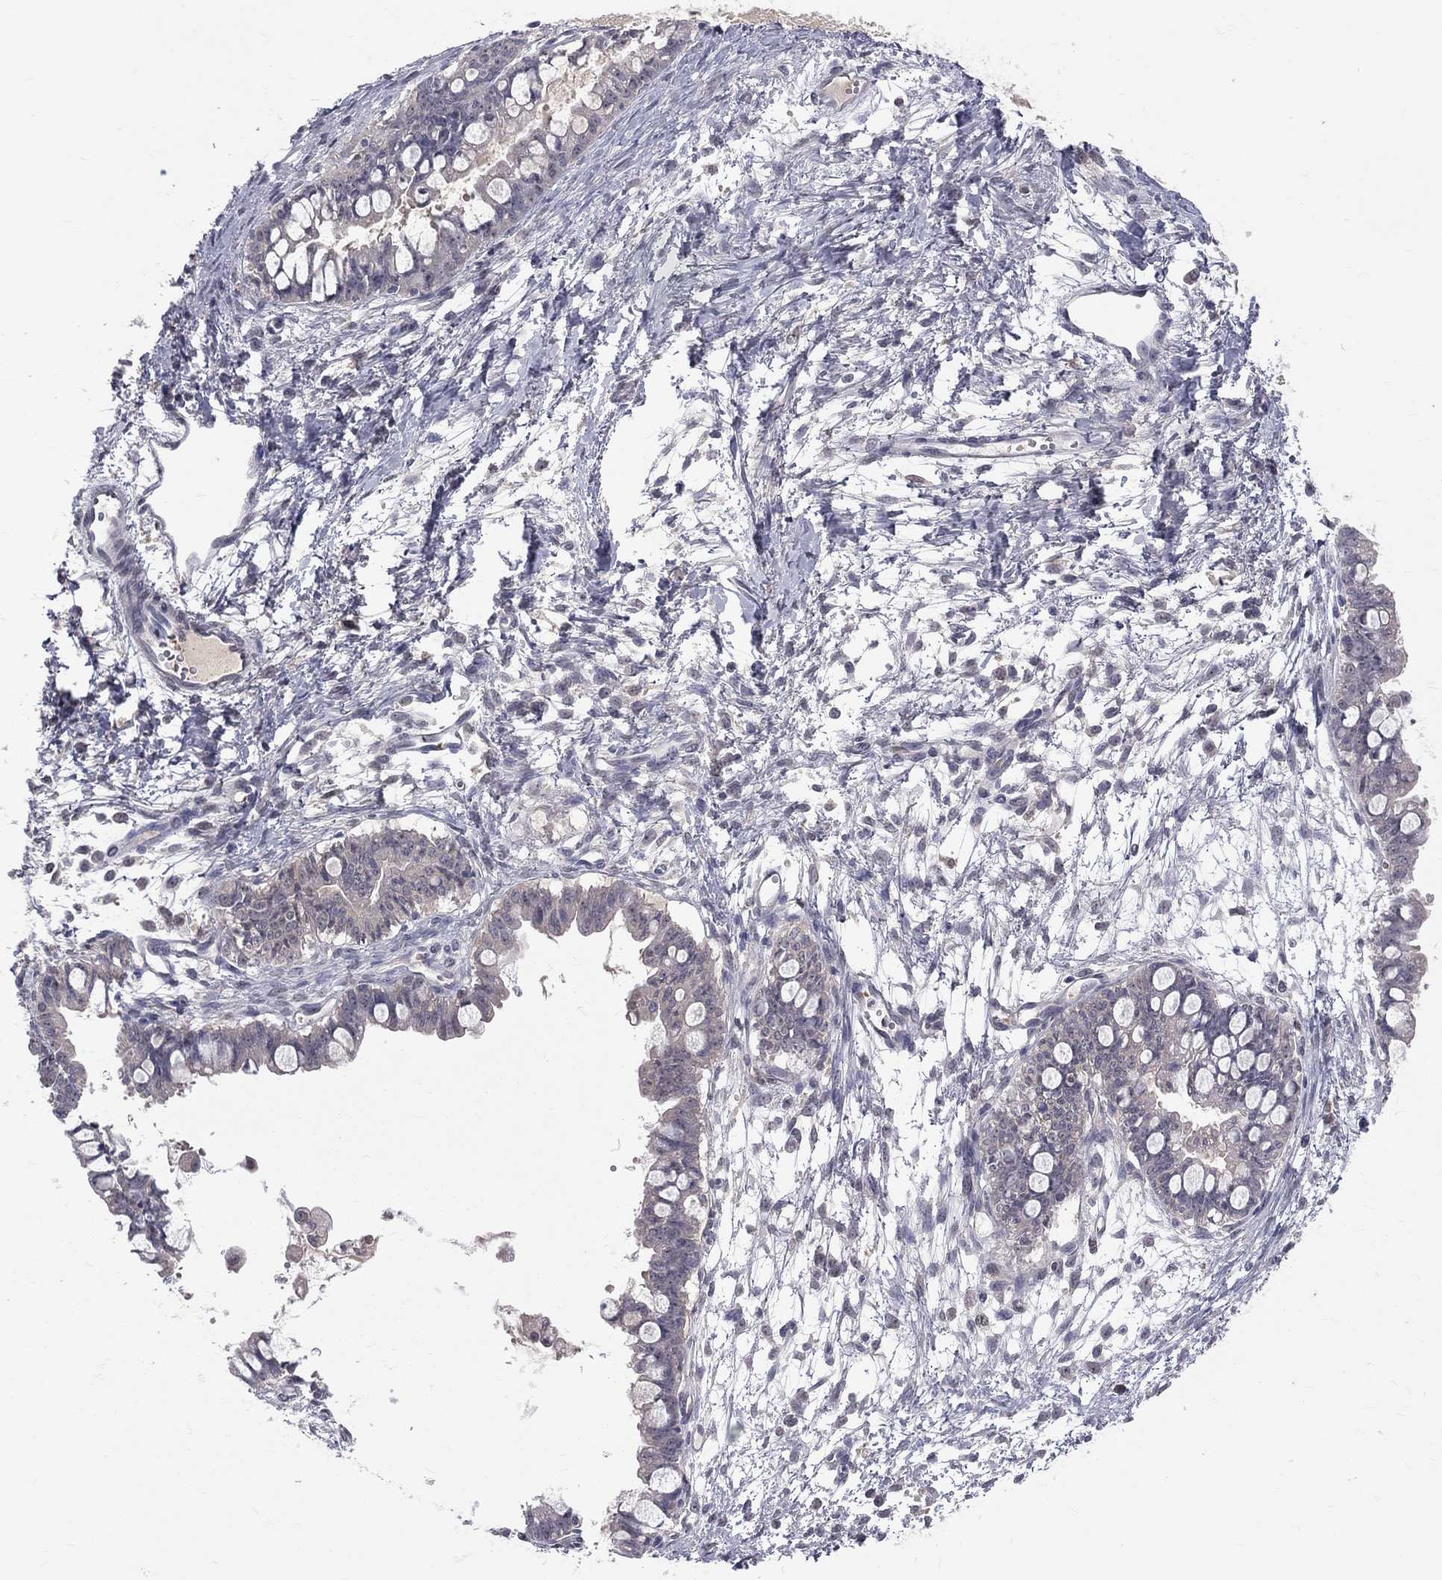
{"staining": {"intensity": "negative", "quantity": "none", "location": "none"}, "tissue": "ovarian cancer", "cell_type": "Tumor cells", "image_type": "cancer", "snomed": [{"axis": "morphology", "description": "Cystadenocarcinoma, mucinous, NOS"}, {"axis": "topography", "description": "Ovary"}], "caption": "DAB immunohistochemical staining of human ovarian mucinous cystadenocarcinoma displays no significant positivity in tumor cells. (DAB IHC visualized using brightfield microscopy, high magnification).", "gene": "DSG4", "patient": {"sex": "female", "age": 63}}